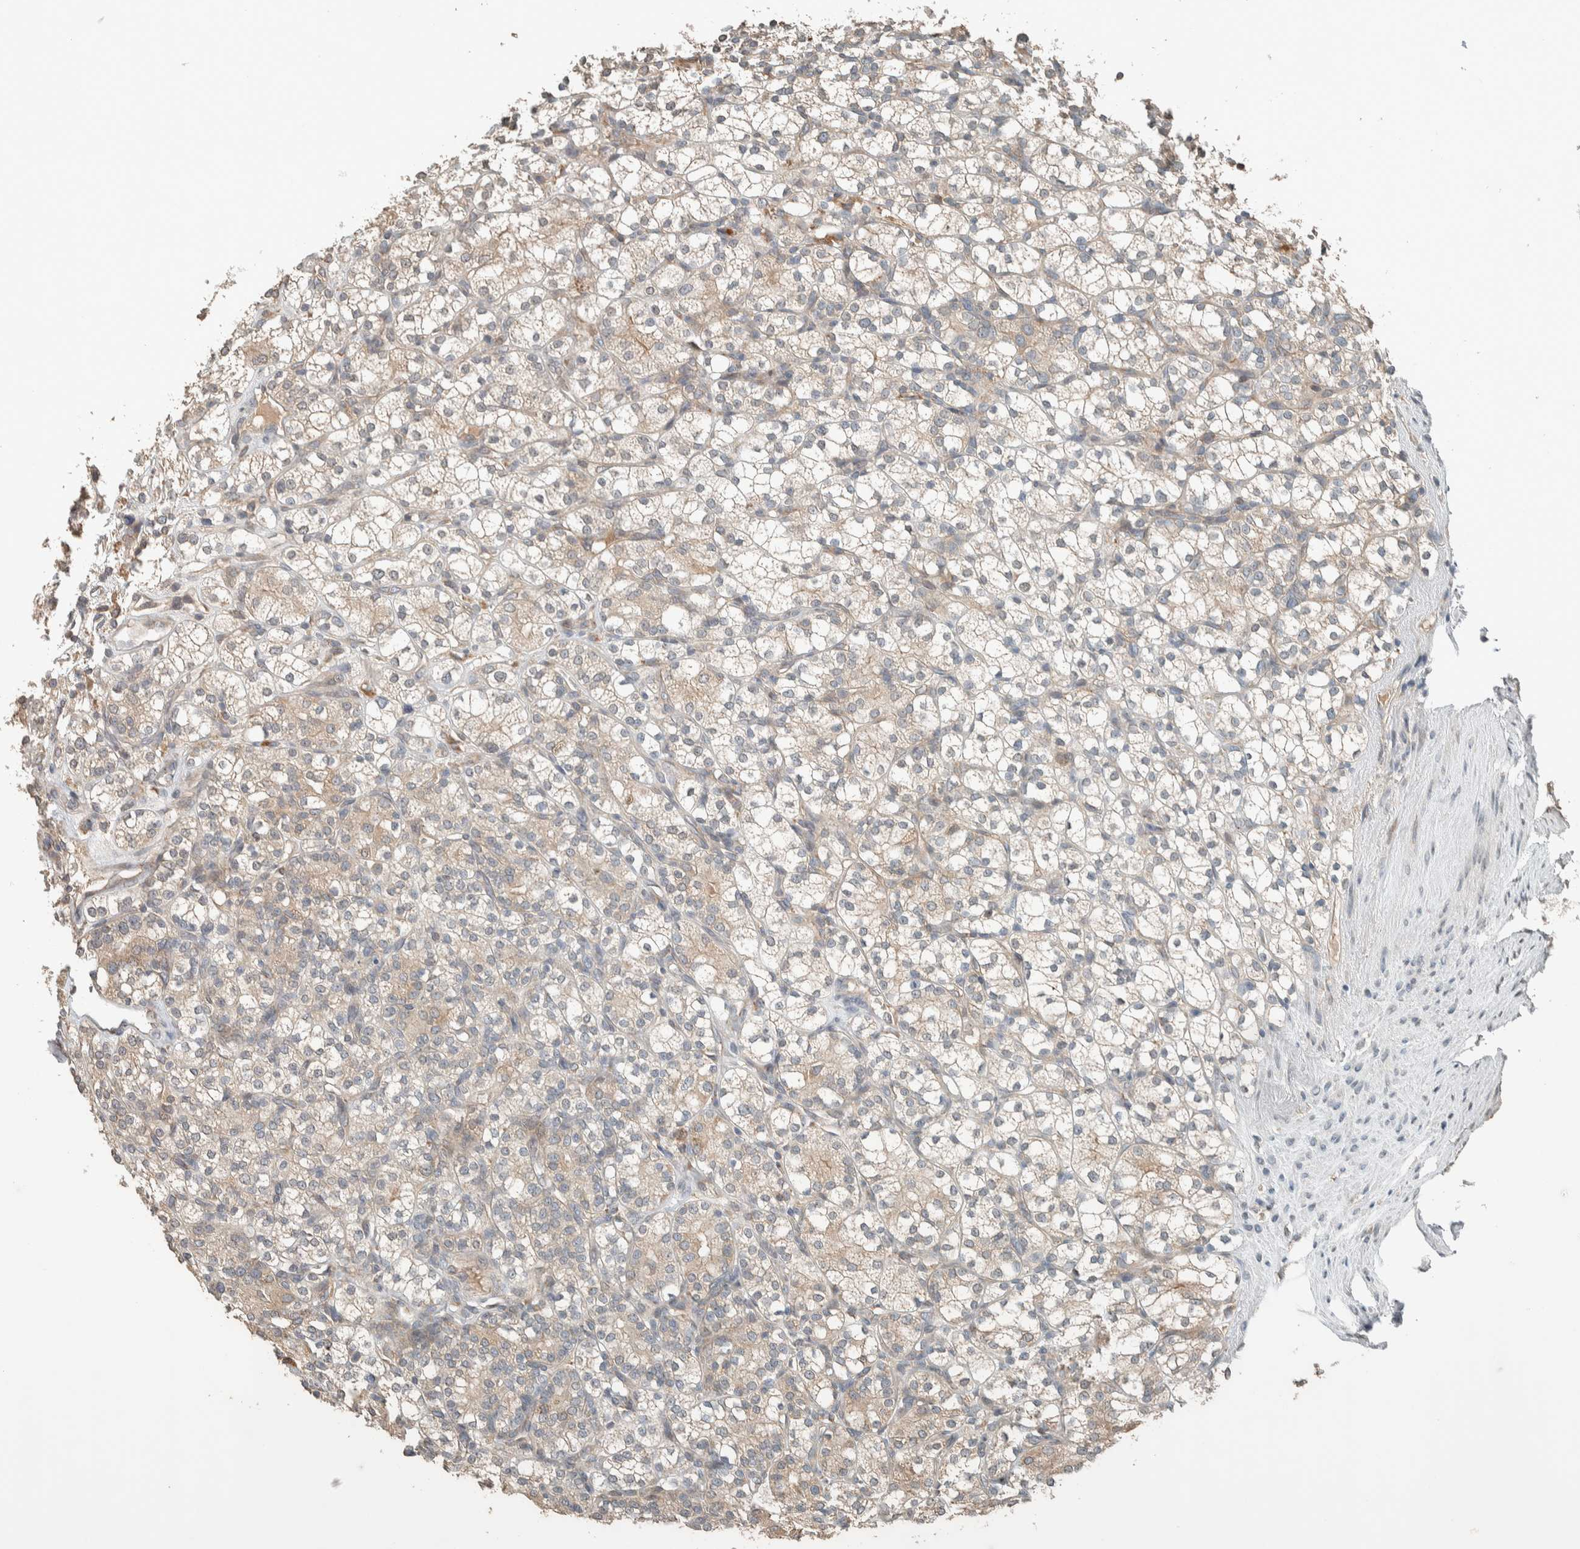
{"staining": {"intensity": "weak", "quantity": "<25%", "location": "cytoplasmic/membranous"}, "tissue": "renal cancer", "cell_type": "Tumor cells", "image_type": "cancer", "snomed": [{"axis": "morphology", "description": "Adenocarcinoma, NOS"}, {"axis": "topography", "description": "Kidney"}], "caption": "The micrograph shows no significant expression in tumor cells of renal cancer (adenocarcinoma).", "gene": "NBR1", "patient": {"sex": "male", "age": 77}}